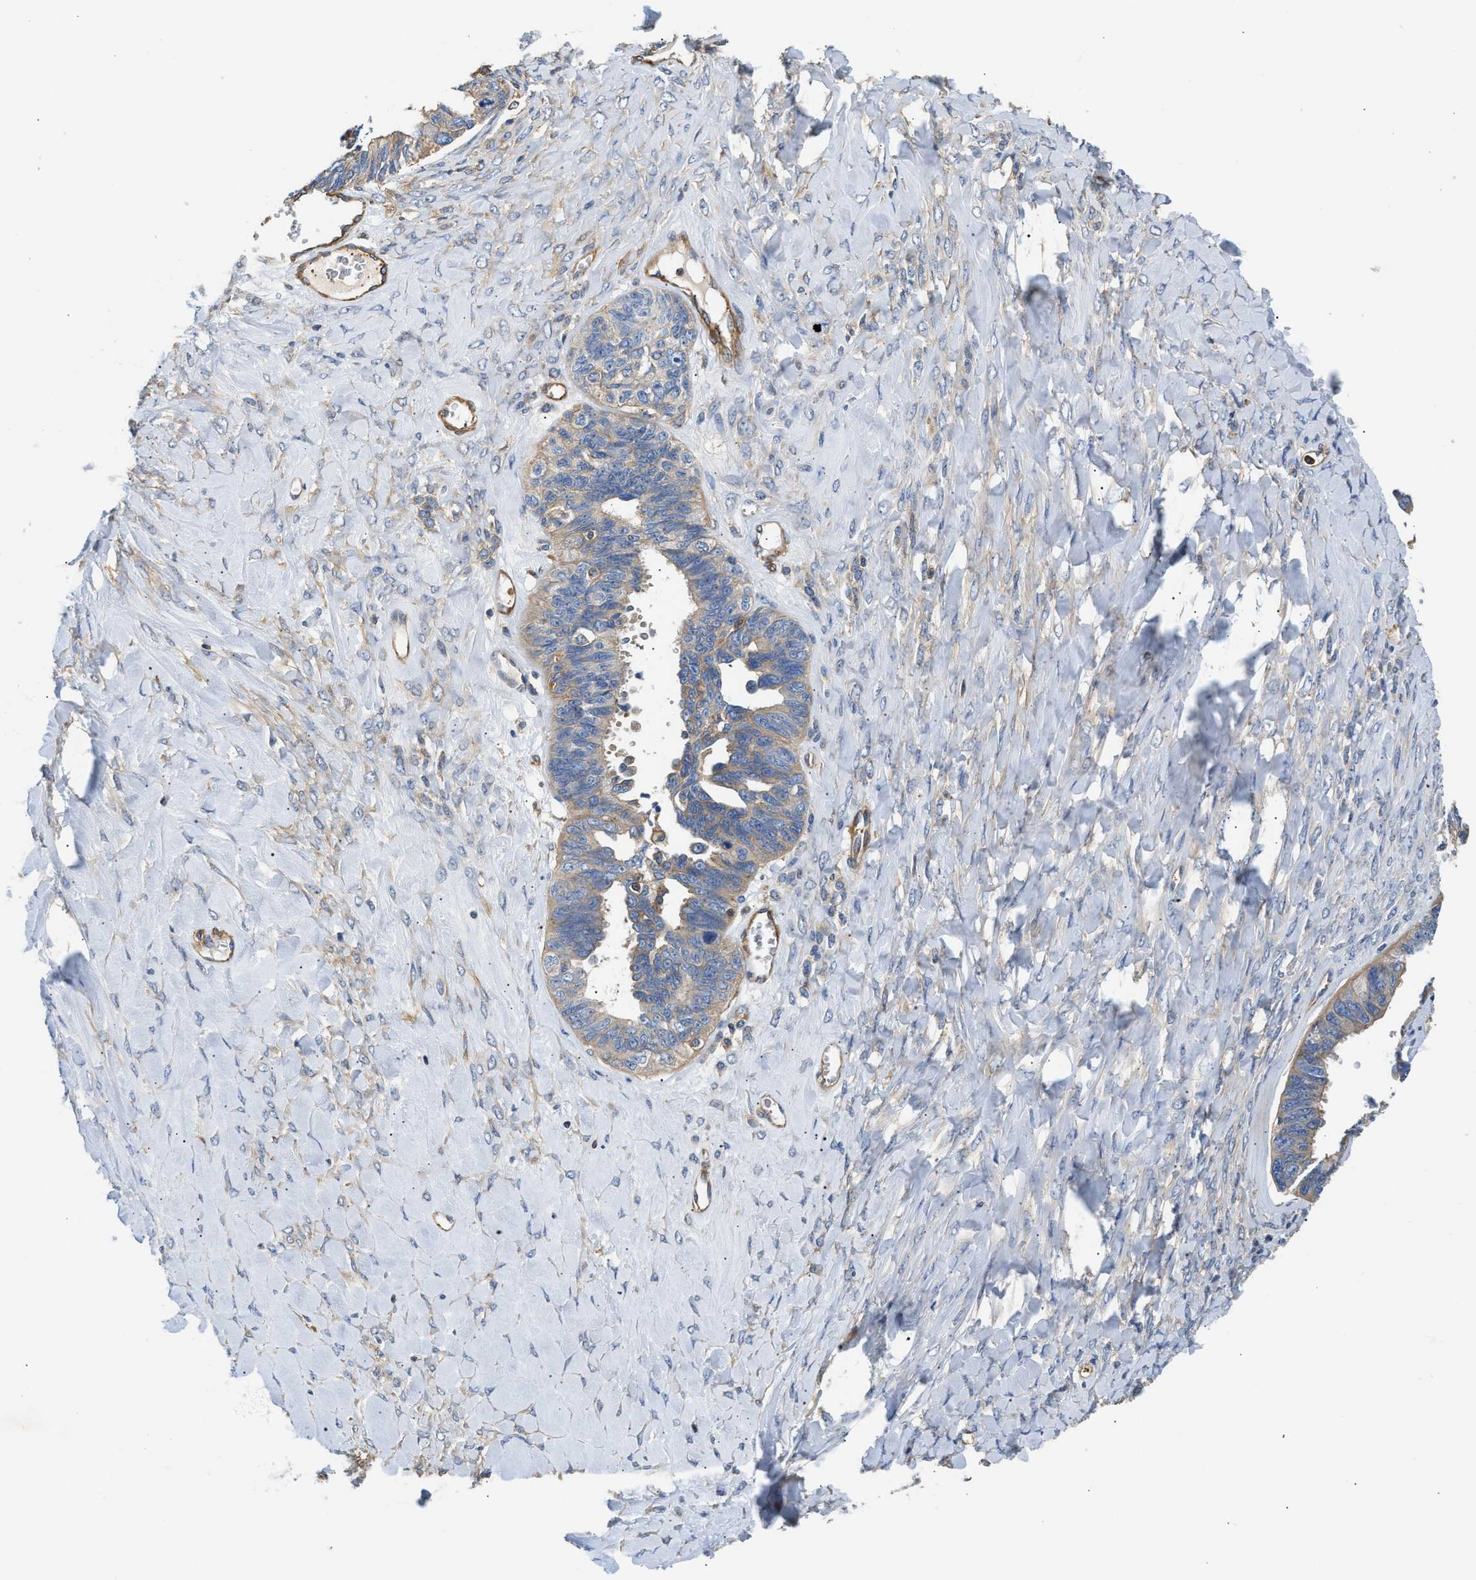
{"staining": {"intensity": "weak", "quantity": "<25%", "location": "cytoplasmic/membranous"}, "tissue": "ovarian cancer", "cell_type": "Tumor cells", "image_type": "cancer", "snomed": [{"axis": "morphology", "description": "Cystadenocarcinoma, serous, NOS"}, {"axis": "topography", "description": "Ovary"}], "caption": "High magnification brightfield microscopy of ovarian serous cystadenocarcinoma stained with DAB (3,3'-diaminobenzidine) (brown) and counterstained with hematoxylin (blue): tumor cells show no significant staining.", "gene": "SAMD9L", "patient": {"sex": "female", "age": 79}}